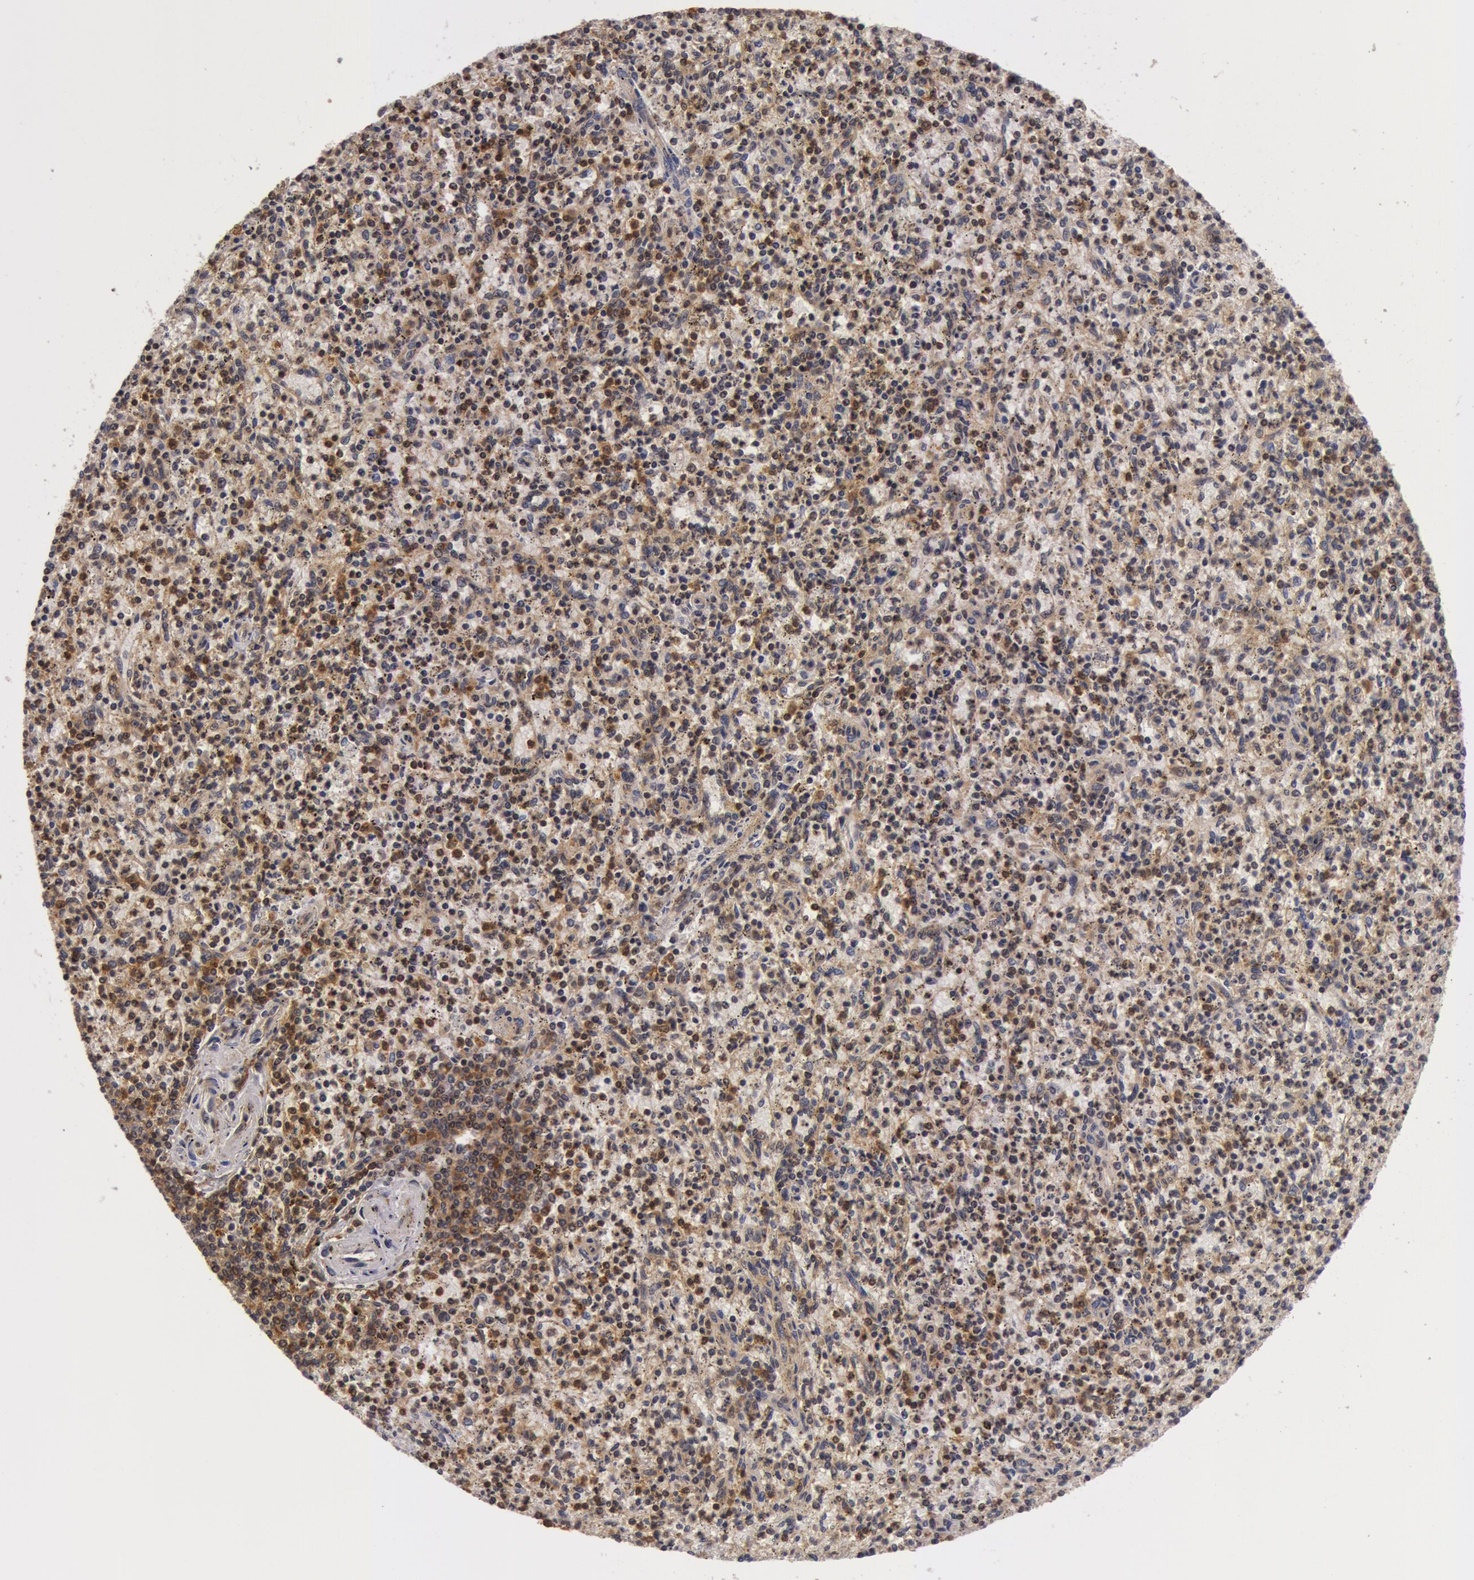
{"staining": {"intensity": "weak", "quantity": "25%-75%", "location": "nuclear"}, "tissue": "spleen", "cell_type": "Cells in red pulp", "image_type": "normal", "snomed": [{"axis": "morphology", "description": "Normal tissue, NOS"}, {"axis": "topography", "description": "Spleen"}], "caption": "Weak nuclear protein staining is present in about 25%-75% of cells in red pulp in spleen.", "gene": "ZNF350", "patient": {"sex": "male", "age": 72}}